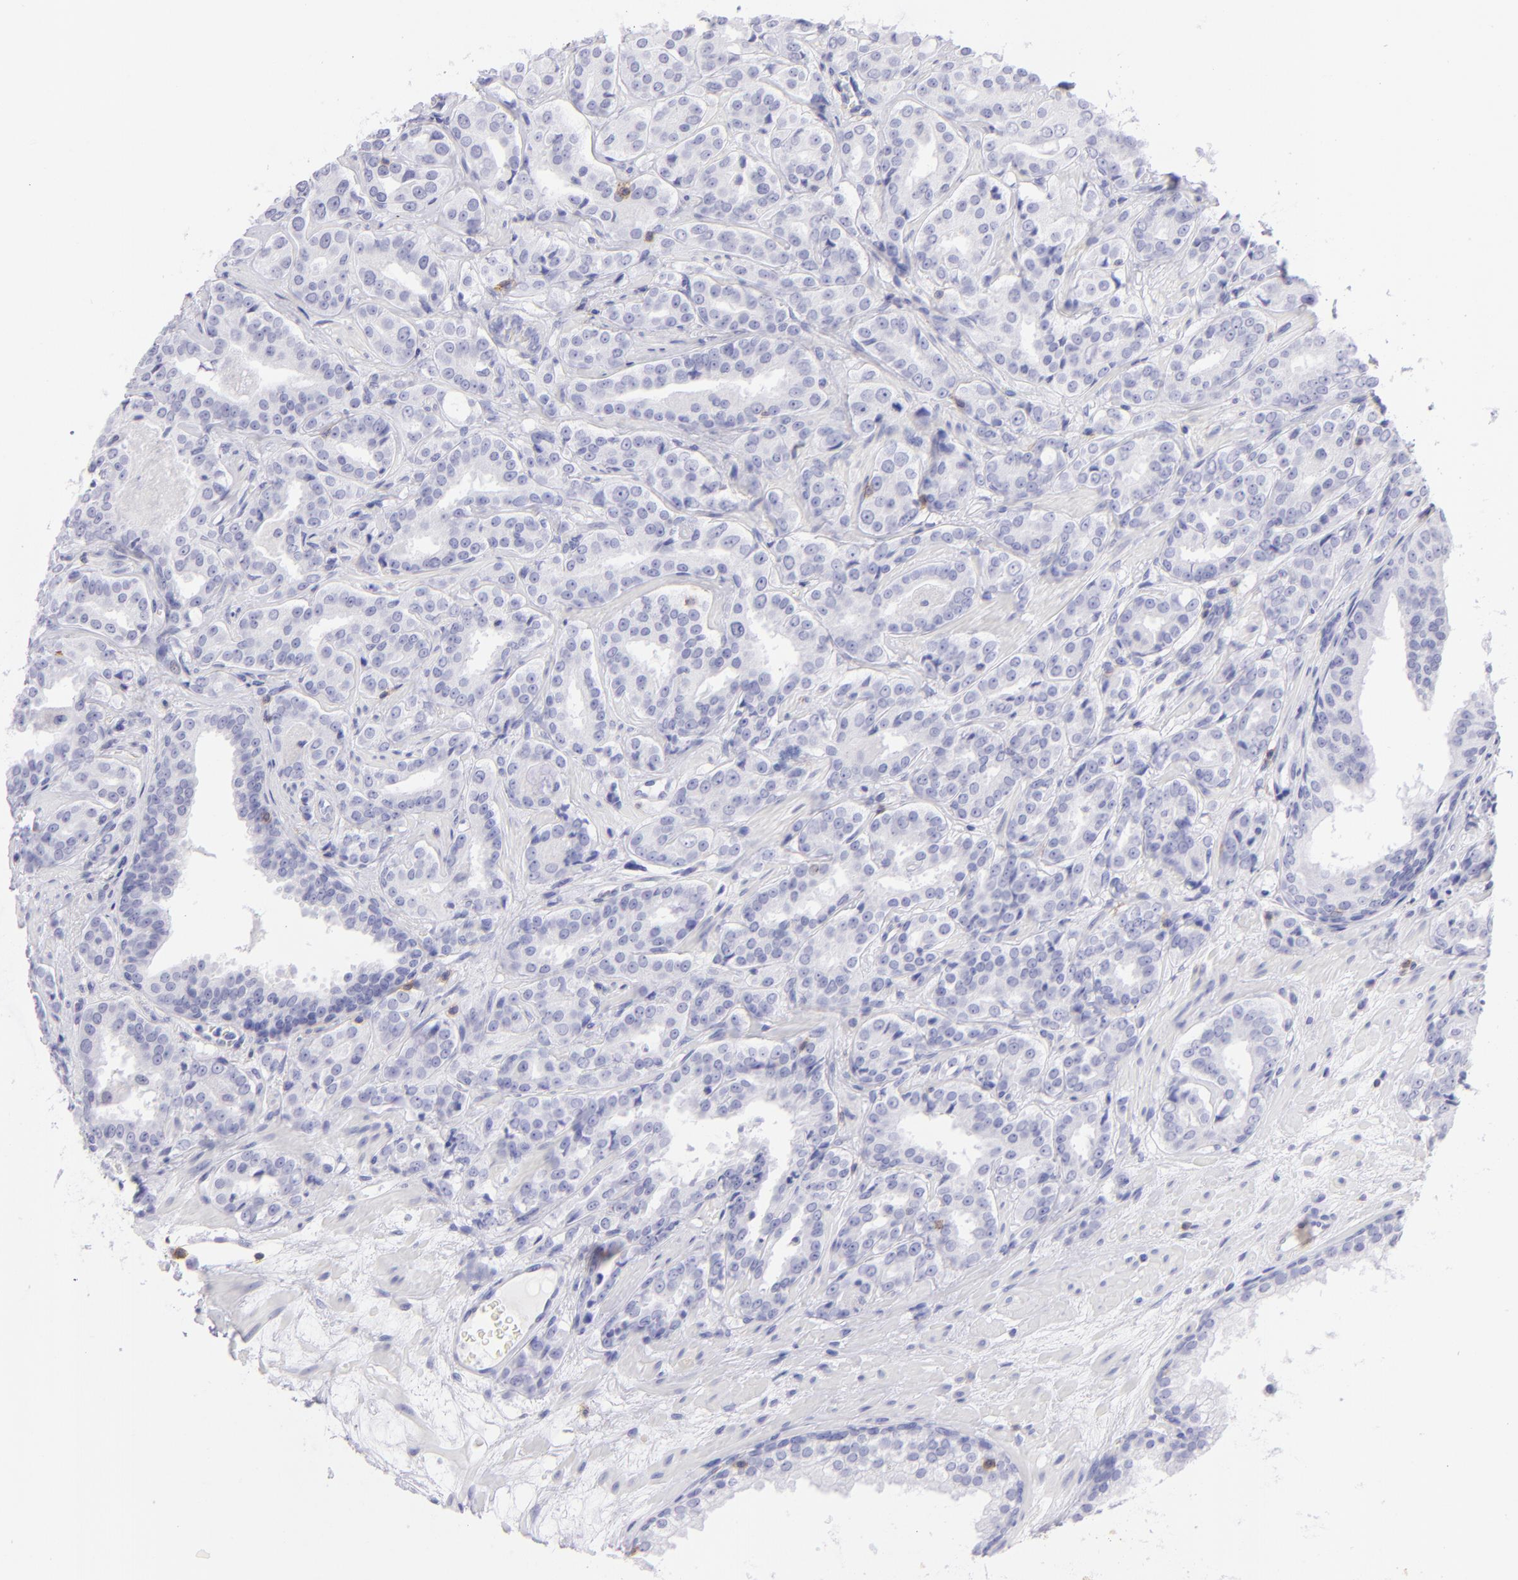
{"staining": {"intensity": "negative", "quantity": "none", "location": "none"}, "tissue": "prostate cancer", "cell_type": "Tumor cells", "image_type": "cancer", "snomed": [{"axis": "morphology", "description": "Adenocarcinoma, Medium grade"}, {"axis": "topography", "description": "Prostate"}], "caption": "Immunohistochemical staining of prostate cancer shows no significant staining in tumor cells.", "gene": "CD69", "patient": {"sex": "male", "age": 60}}